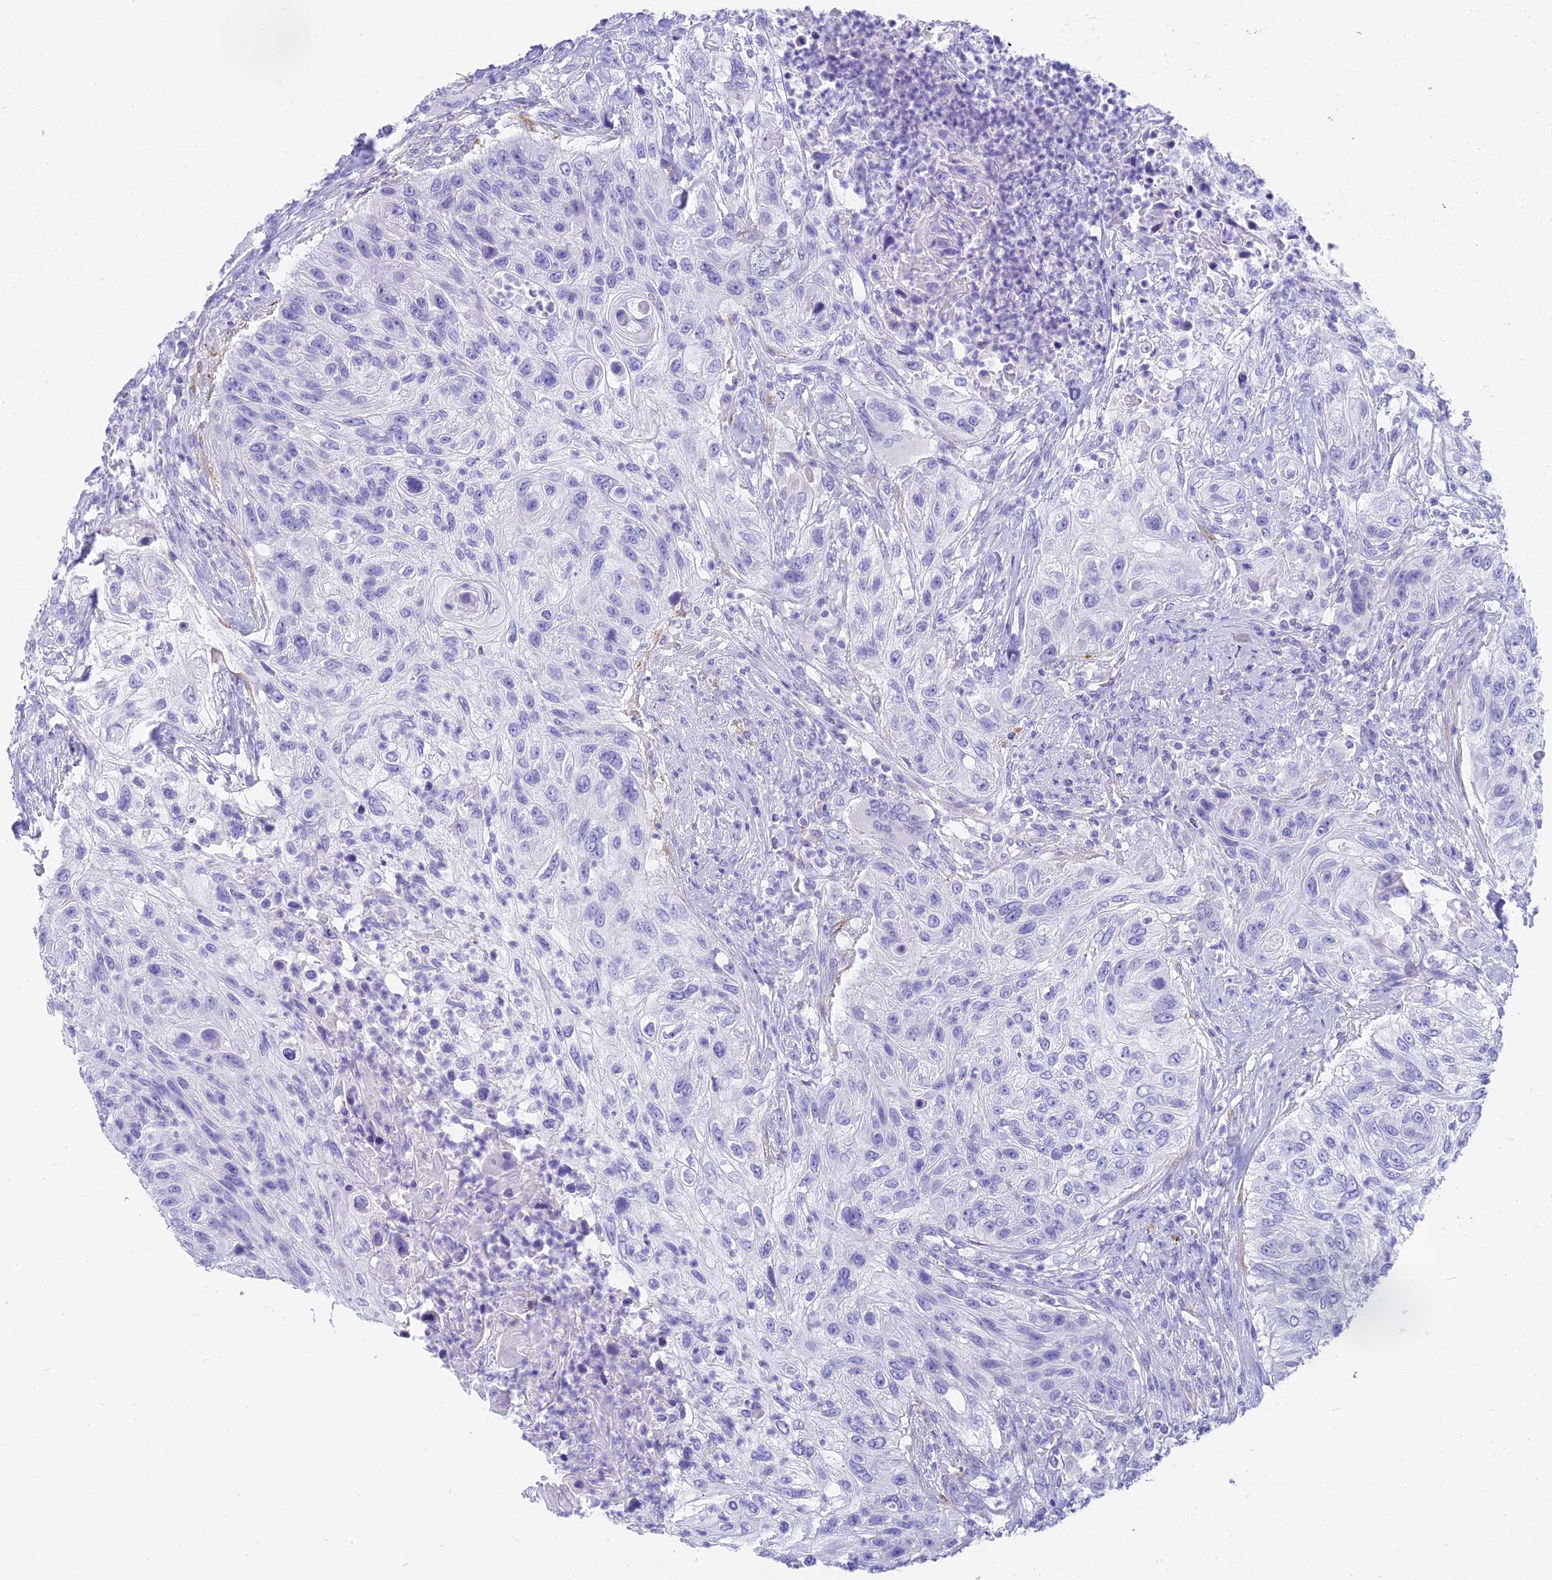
{"staining": {"intensity": "negative", "quantity": "none", "location": "none"}, "tissue": "urothelial cancer", "cell_type": "Tumor cells", "image_type": "cancer", "snomed": [{"axis": "morphology", "description": "Urothelial carcinoma, High grade"}, {"axis": "topography", "description": "Urinary bladder"}], "caption": "Immunohistochemistry (IHC) histopathology image of neoplastic tissue: urothelial carcinoma (high-grade) stained with DAB shows no significant protein staining in tumor cells. (Immunohistochemistry, brightfield microscopy, high magnification).", "gene": "SLC36A2", "patient": {"sex": "female", "age": 60}}